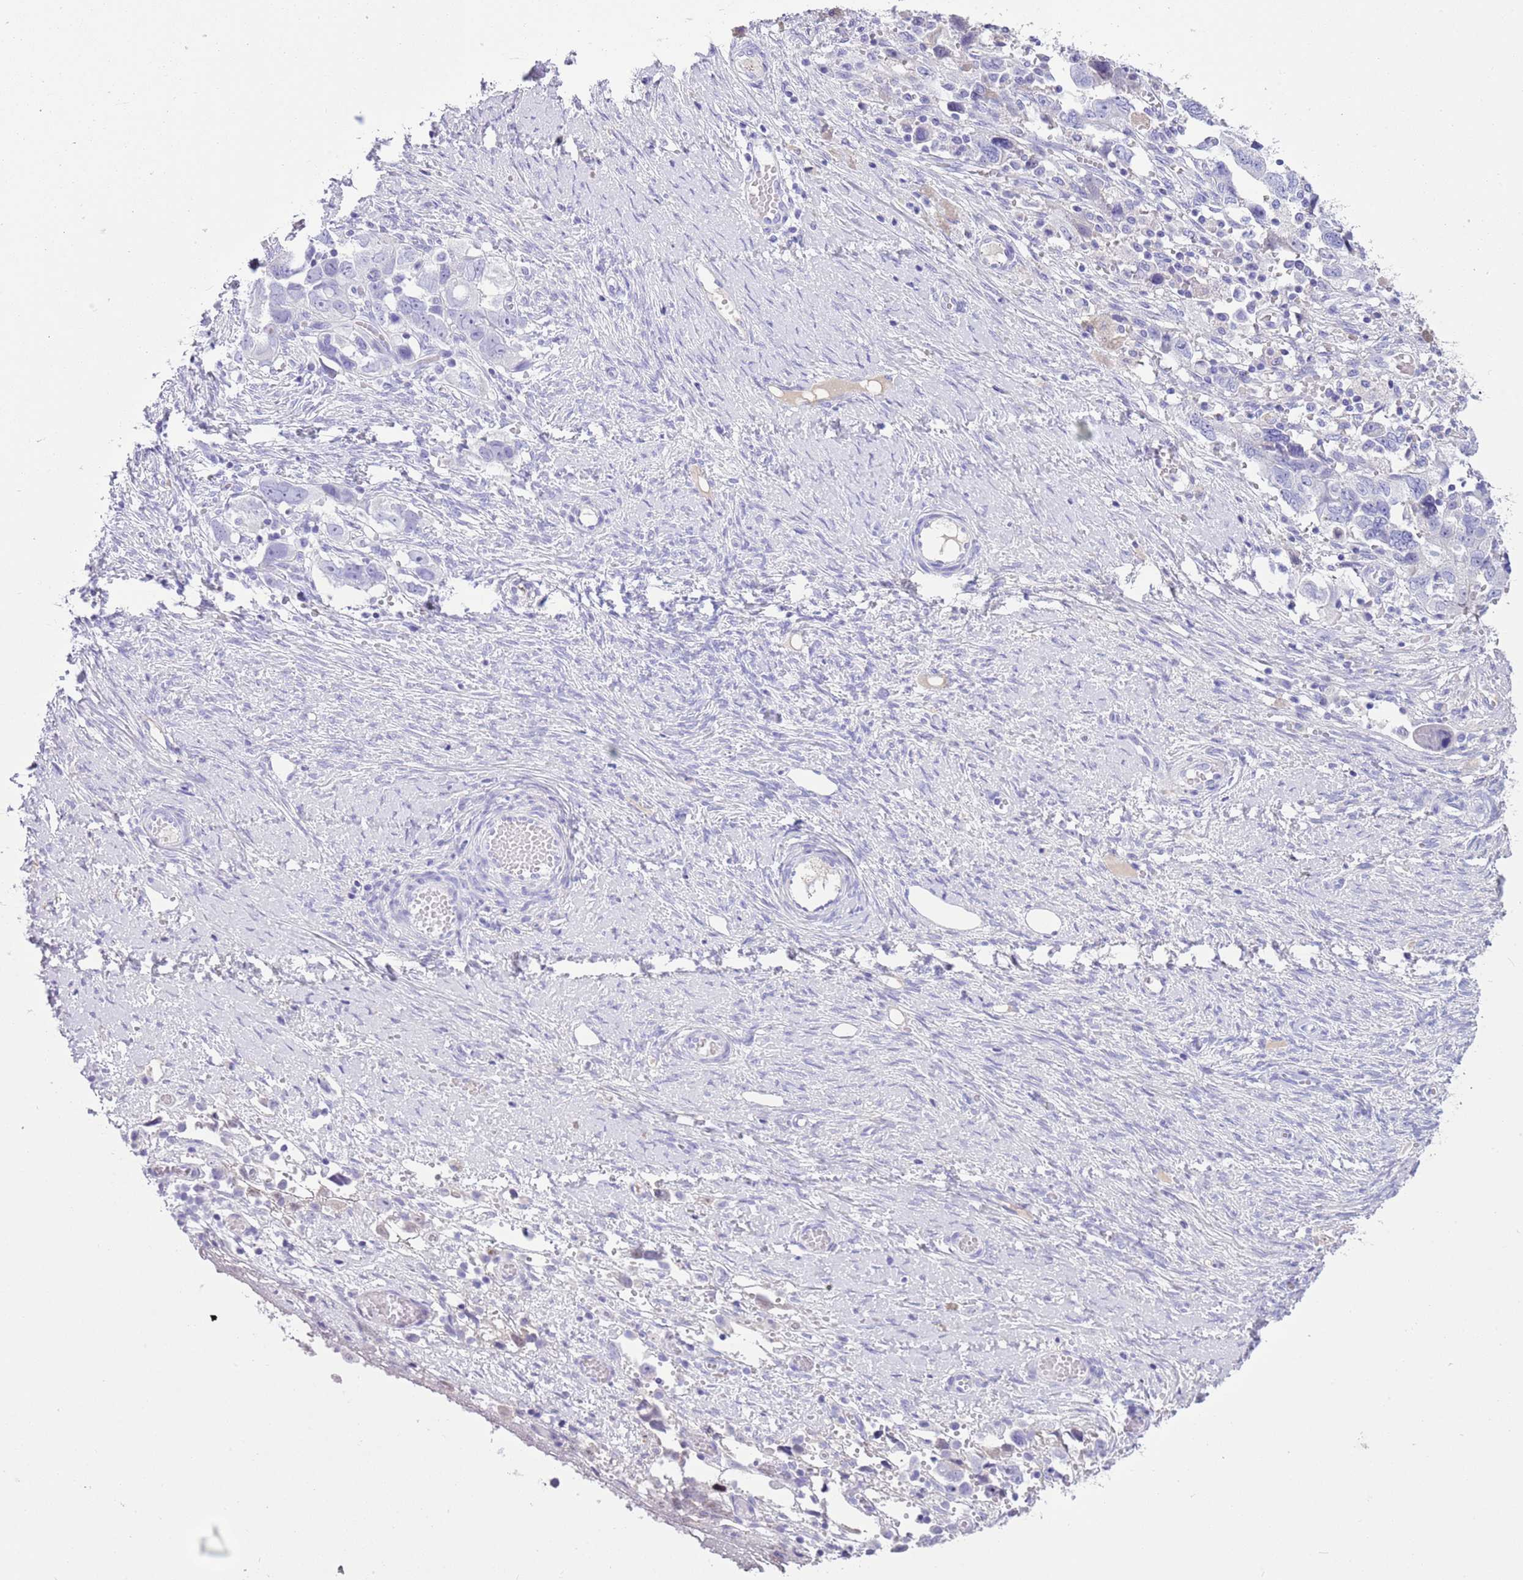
{"staining": {"intensity": "negative", "quantity": "none", "location": "none"}, "tissue": "ovarian cancer", "cell_type": "Tumor cells", "image_type": "cancer", "snomed": [{"axis": "morphology", "description": "Carcinoma, NOS"}, {"axis": "morphology", "description": "Cystadenocarcinoma, serous, NOS"}, {"axis": "topography", "description": "Ovary"}], "caption": "Serous cystadenocarcinoma (ovarian) was stained to show a protein in brown. There is no significant staining in tumor cells. (DAB IHC, high magnification).", "gene": "TBC1D10B", "patient": {"sex": "female", "age": 69}}